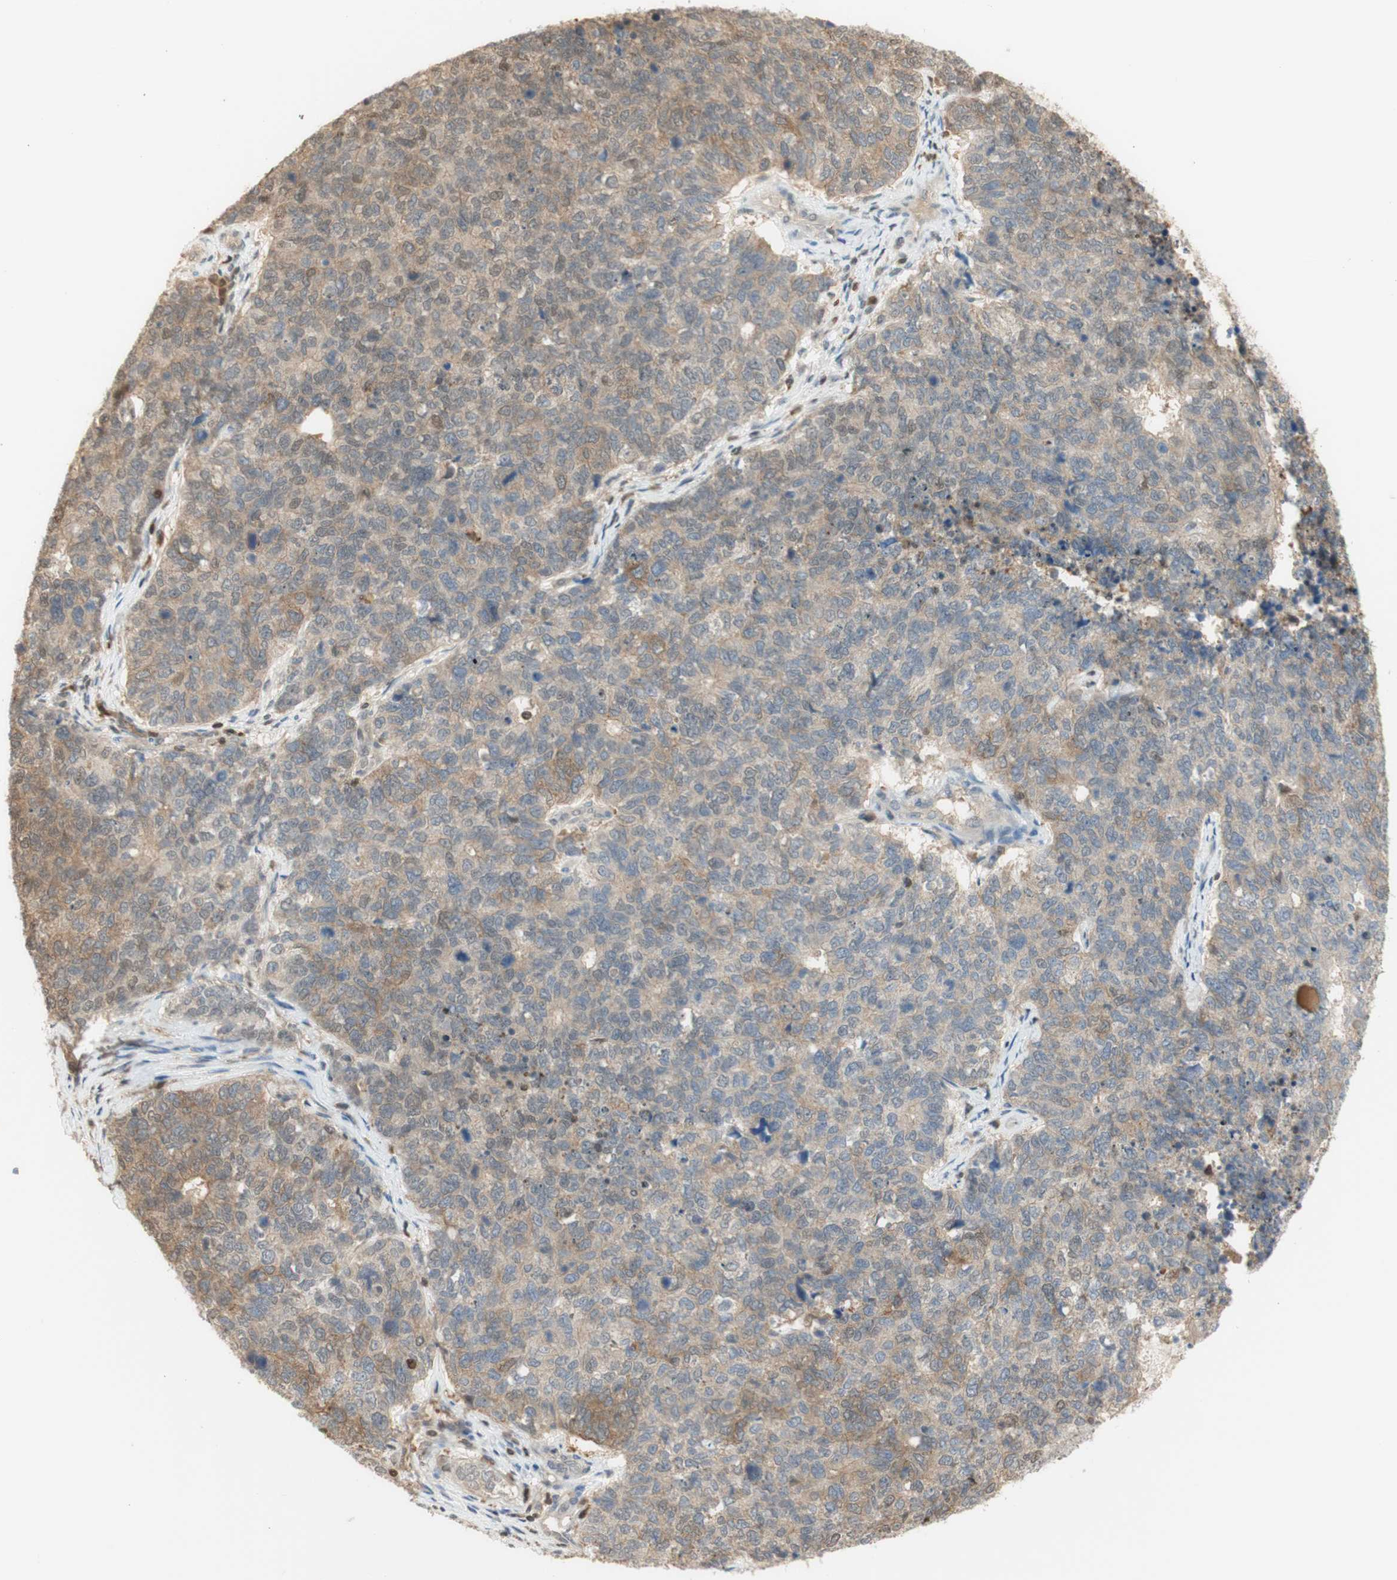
{"staining": {"intensity": "weak", "quantity": ">75%", "location": "cytoplasmic/membranous"}, "tissue": "cervical cancer", "cell_type": "Tumor cells", "image_type": "cancer", "snomed": [{"axis": "morphology", "description": "Squamous cell carcinoma, NOS"}, {"axis": "topography", "description": "Cervix"}], "caption": "Human cervical cancer stained with a protein marker shows weak staining in tumor cells.", "gene": "NAP1L4", "patient": {"sex": "female", "age": 63}}